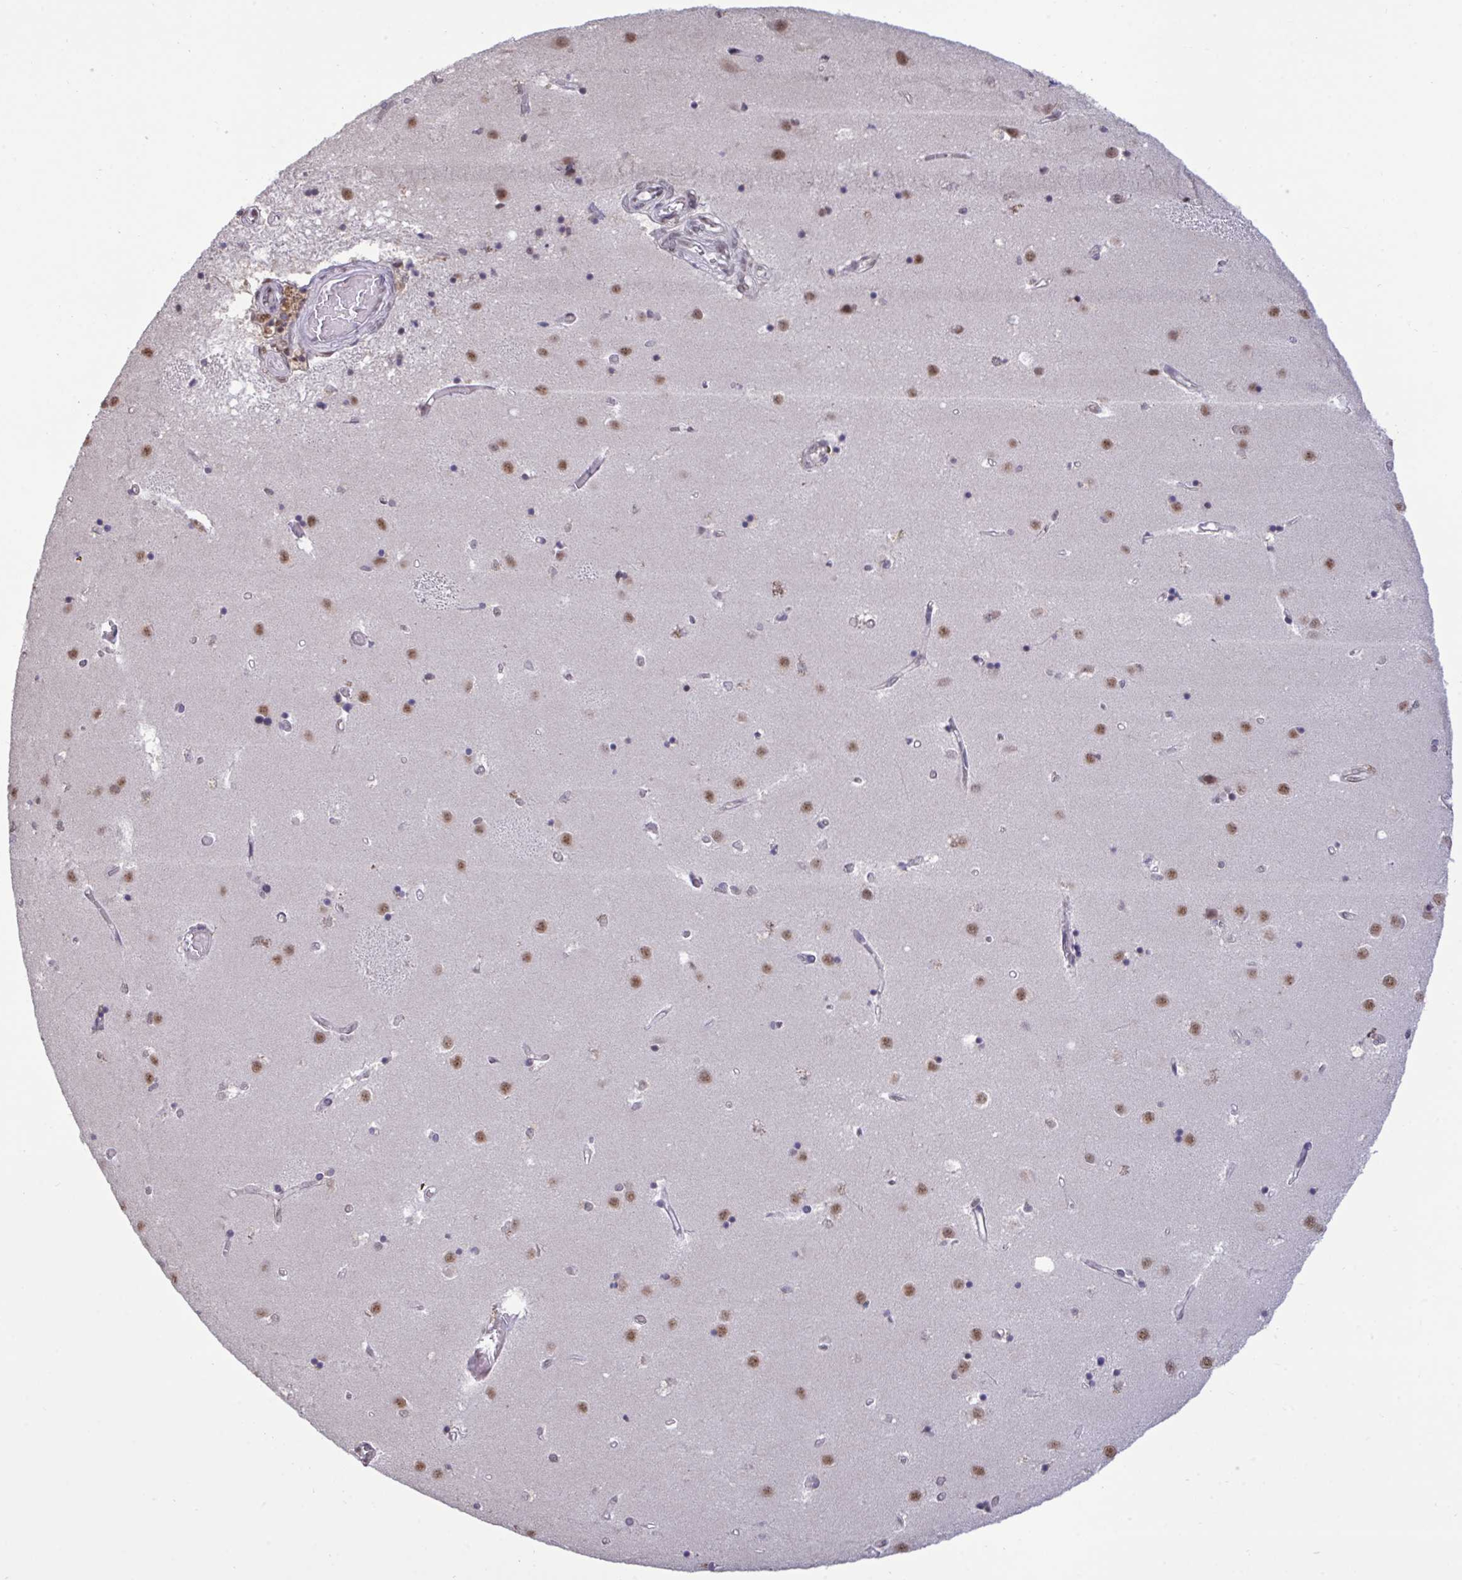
{"staining": {"intensity": "moderate", "quantity": "<25%", "location": "nuclear"}, "tissue": "caudate", "cell_type": "Glial cells", "image_type": "normal", "snomed": [{"axis": "morphology", "description": "Normal tissue, NOS"}, {"axis": "topography", "description": "Lateral ventricle wall"}], "caption": "A photomicrograph of caudate stained for a protein exhibits moderate nuclear brown staining in glial cells.", "gene": "PUF60", "patient": {"sex": "male", "age": 54}}